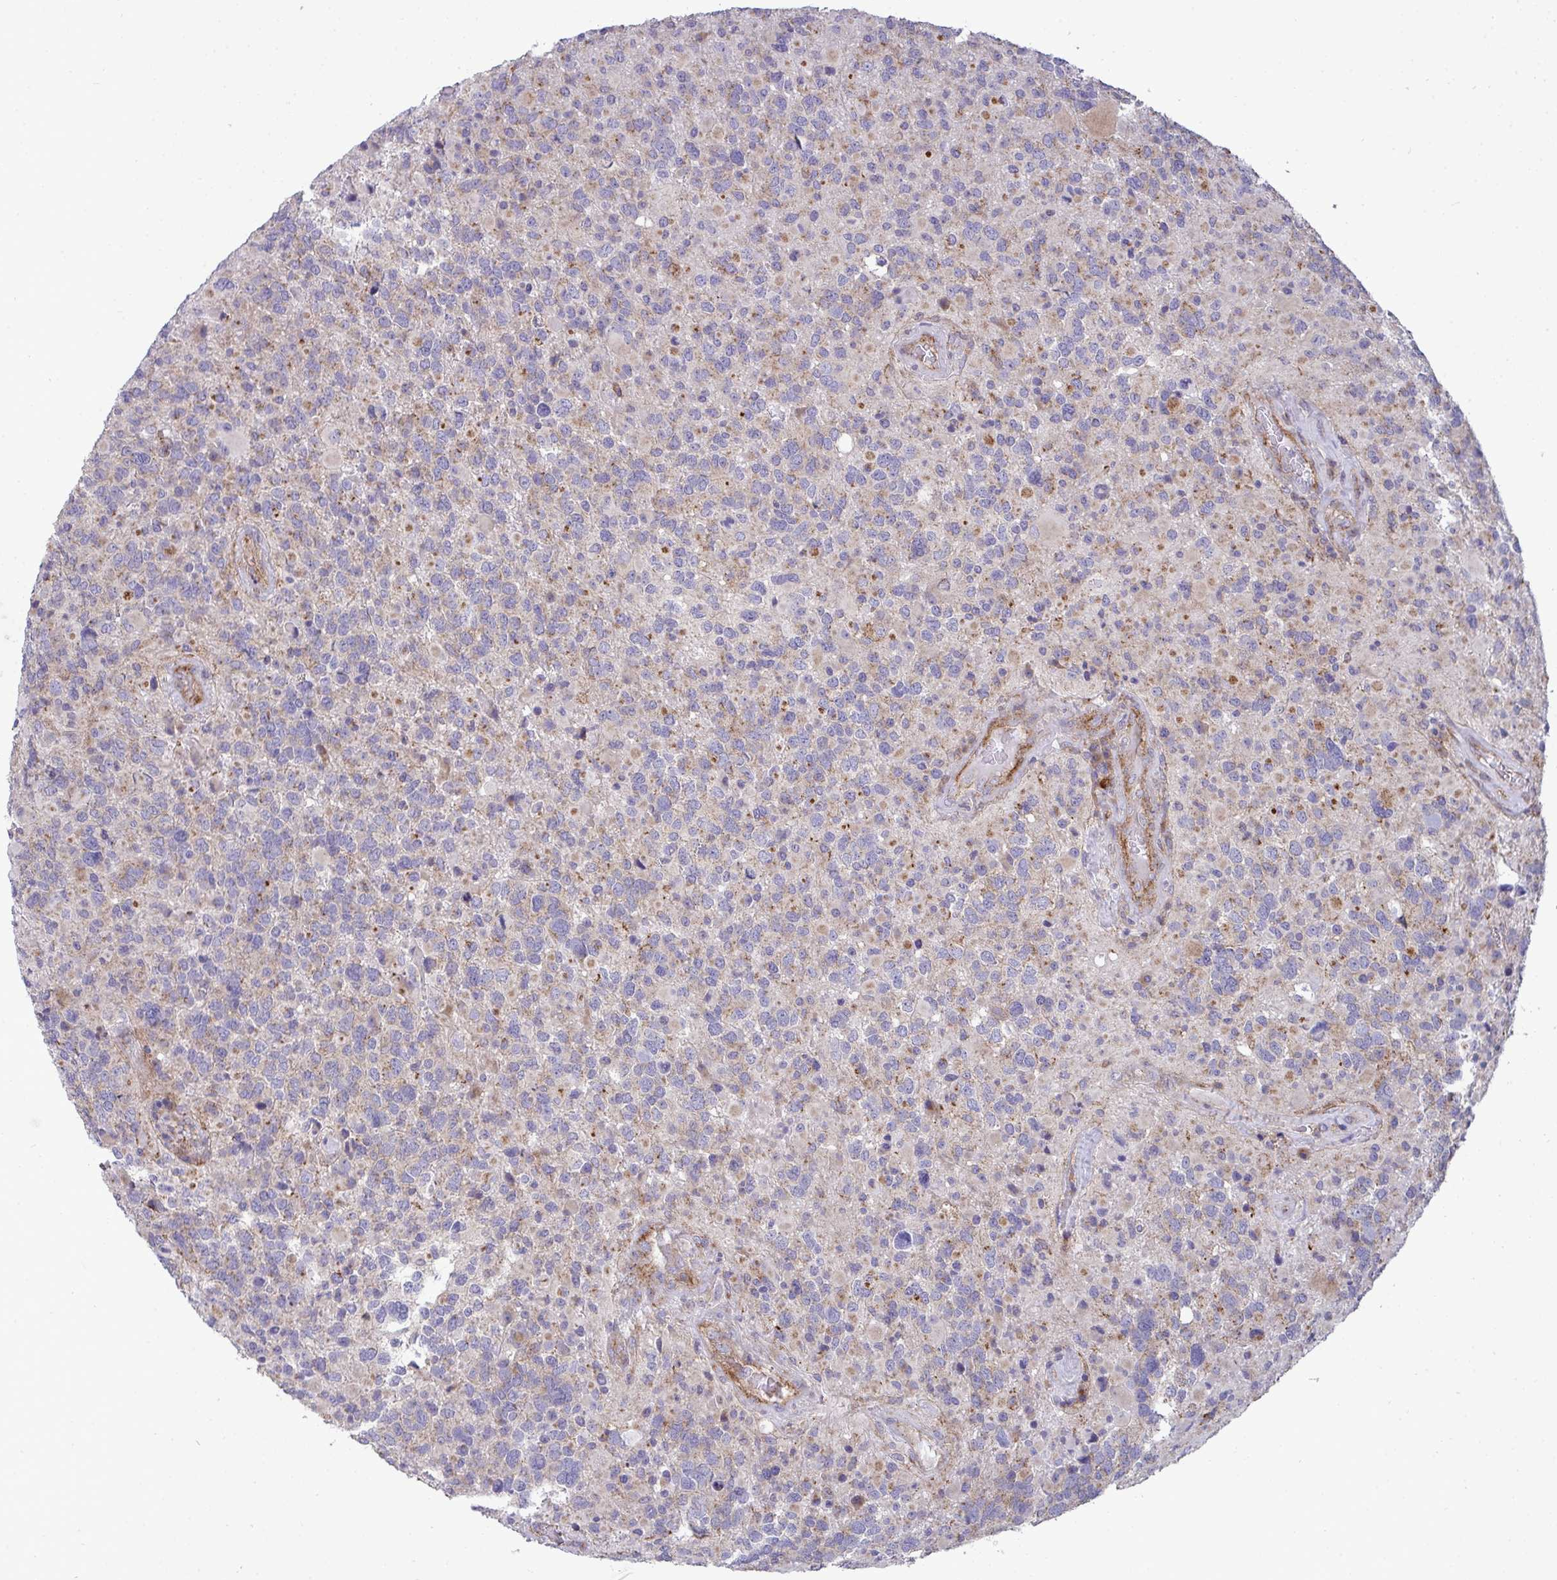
{"staining": {"intensity": "negative", "quantity": "none", "location": "none"}, "tissue": "glioma", "cell_type": "Tumor cells", "image_type": "cancer", "snomed": [{"axis": "morphology", "description": "Glioma, malignant, High grade"}, {"axis": "topography", "description": "Brain"}], "caption": "The immunohistochemistry photomicrograph has no significant expression in tumor cells of malignant high-grade glioma tissue.", "gene": "SH2D1B", "patient": {"sex": "female", "age": 40}}